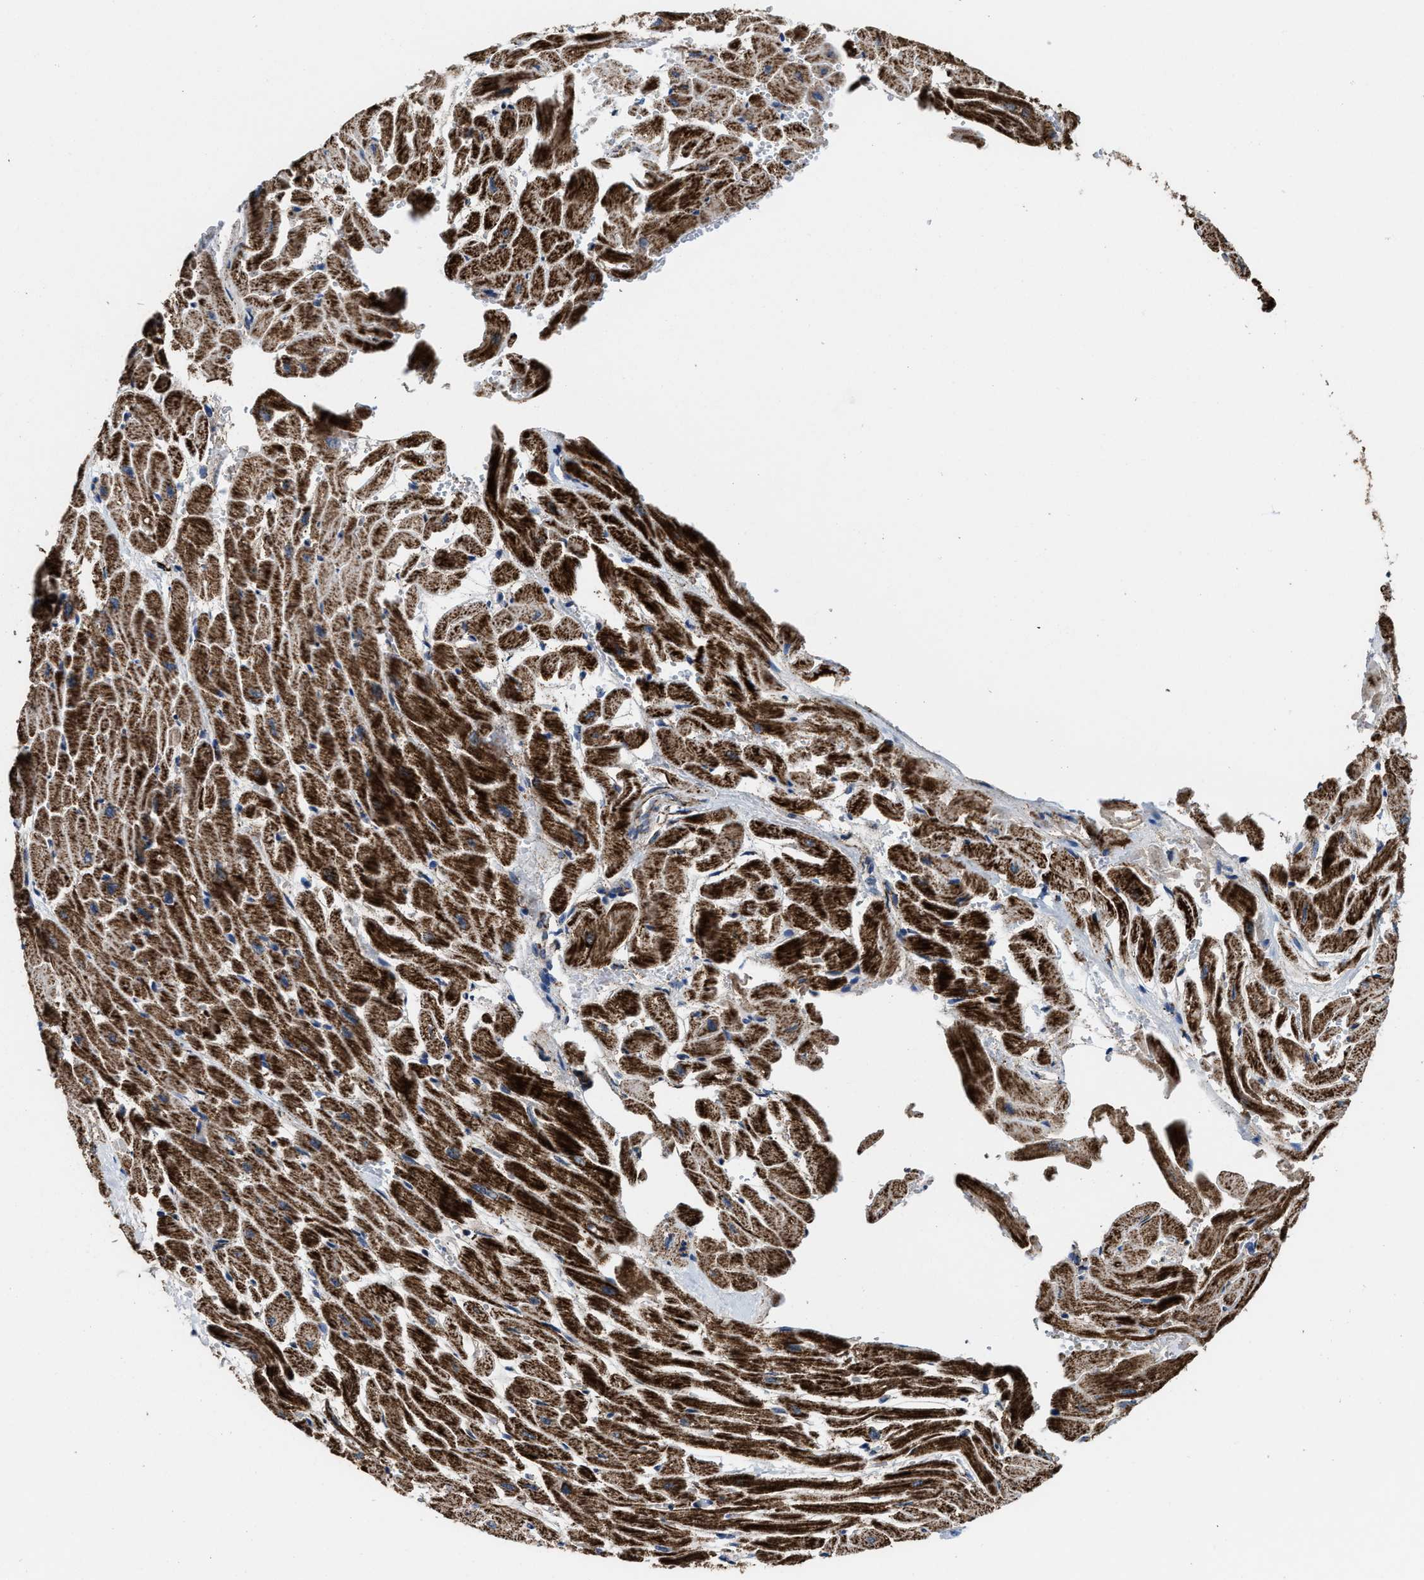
{"staining": {"intensity": "strong", "quantity": ">75%", "location": "cytoplasmic/membranous"}, "tissue": "heart muscle", "cell_type": "Cardiomyocytes", "image_type": "normal", "snomed": [{"axis": "morphology", "description": "Normal tissue, NOS"}, {"axis": "topography", "description": "Heart"}], "caption": "This photomicrograph exhibits immunohistochemistry staining of unremarkable human heart muscle, with high strong cytoplasmic/membranous staining in about >75% of cardiomyocytes.", "gene": "ALDH1B1", "patient": {"sex": "male", "age": 45}}